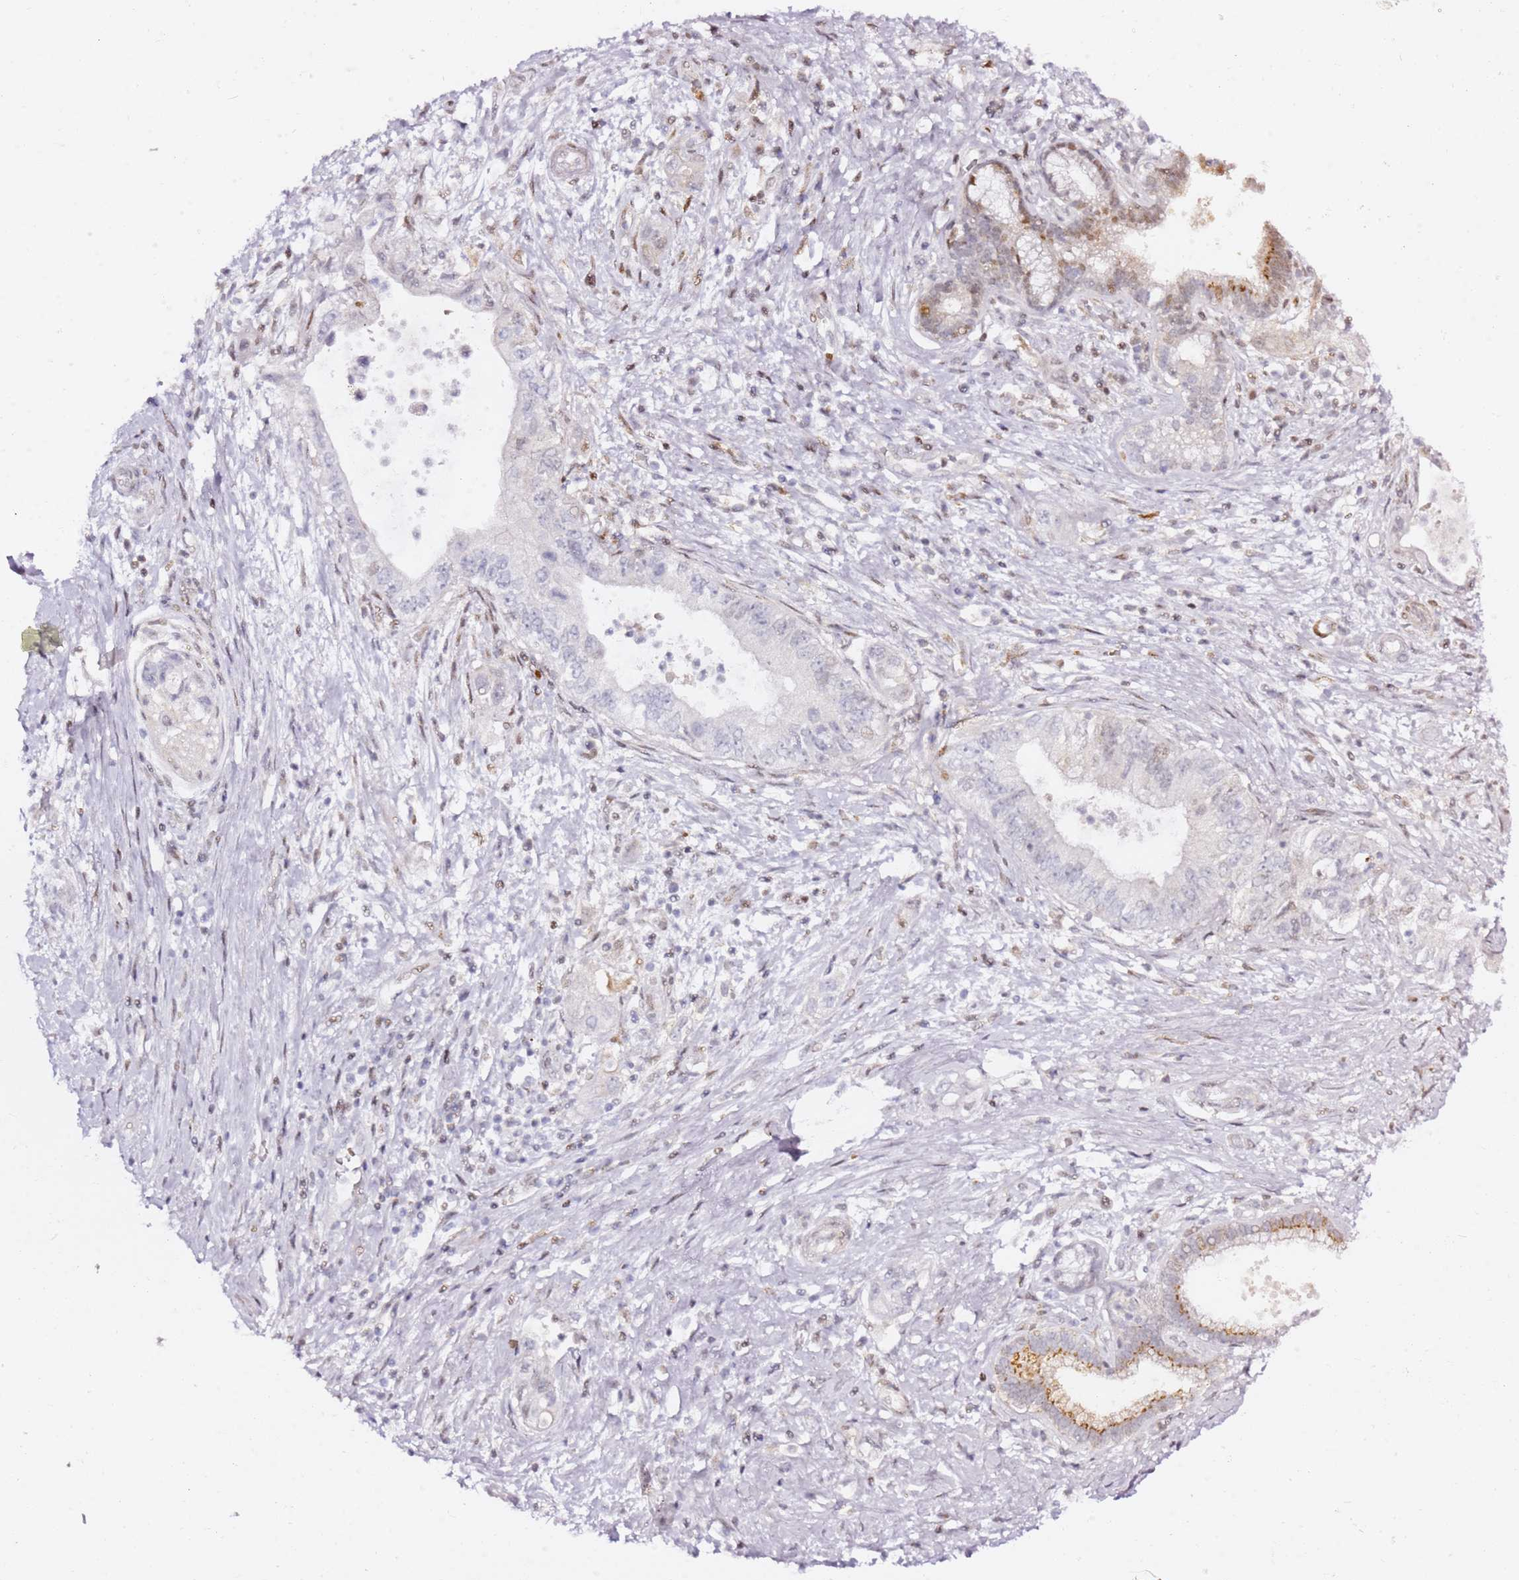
{"staining": {"intensity": "moderate", "quantity": "<25%", "location": "cytoplasmic/membranous"}, "tissue": "pancreatic cancer", "cell_type": "Tumor cells", "image_type": "cancer", "snomed": [{"axis": "morphology", "description": "Adenocarcinoma, NOS"}, {"axis": "topography", "description": "Pancreas"}], "caption": "Immunohistochemistry (DAB) staining of adenocarcinoma (pancreatic) demonstrates moderate cytoplasmic/membranous protein staining in approximately <25% of tumor cells. (DAB (3,3'-diaminobenzidine) = brown stain, brightfield microscopy at high magnification).", "gene": "GBP2", "patient": {"sex": "female", "age": 73}}